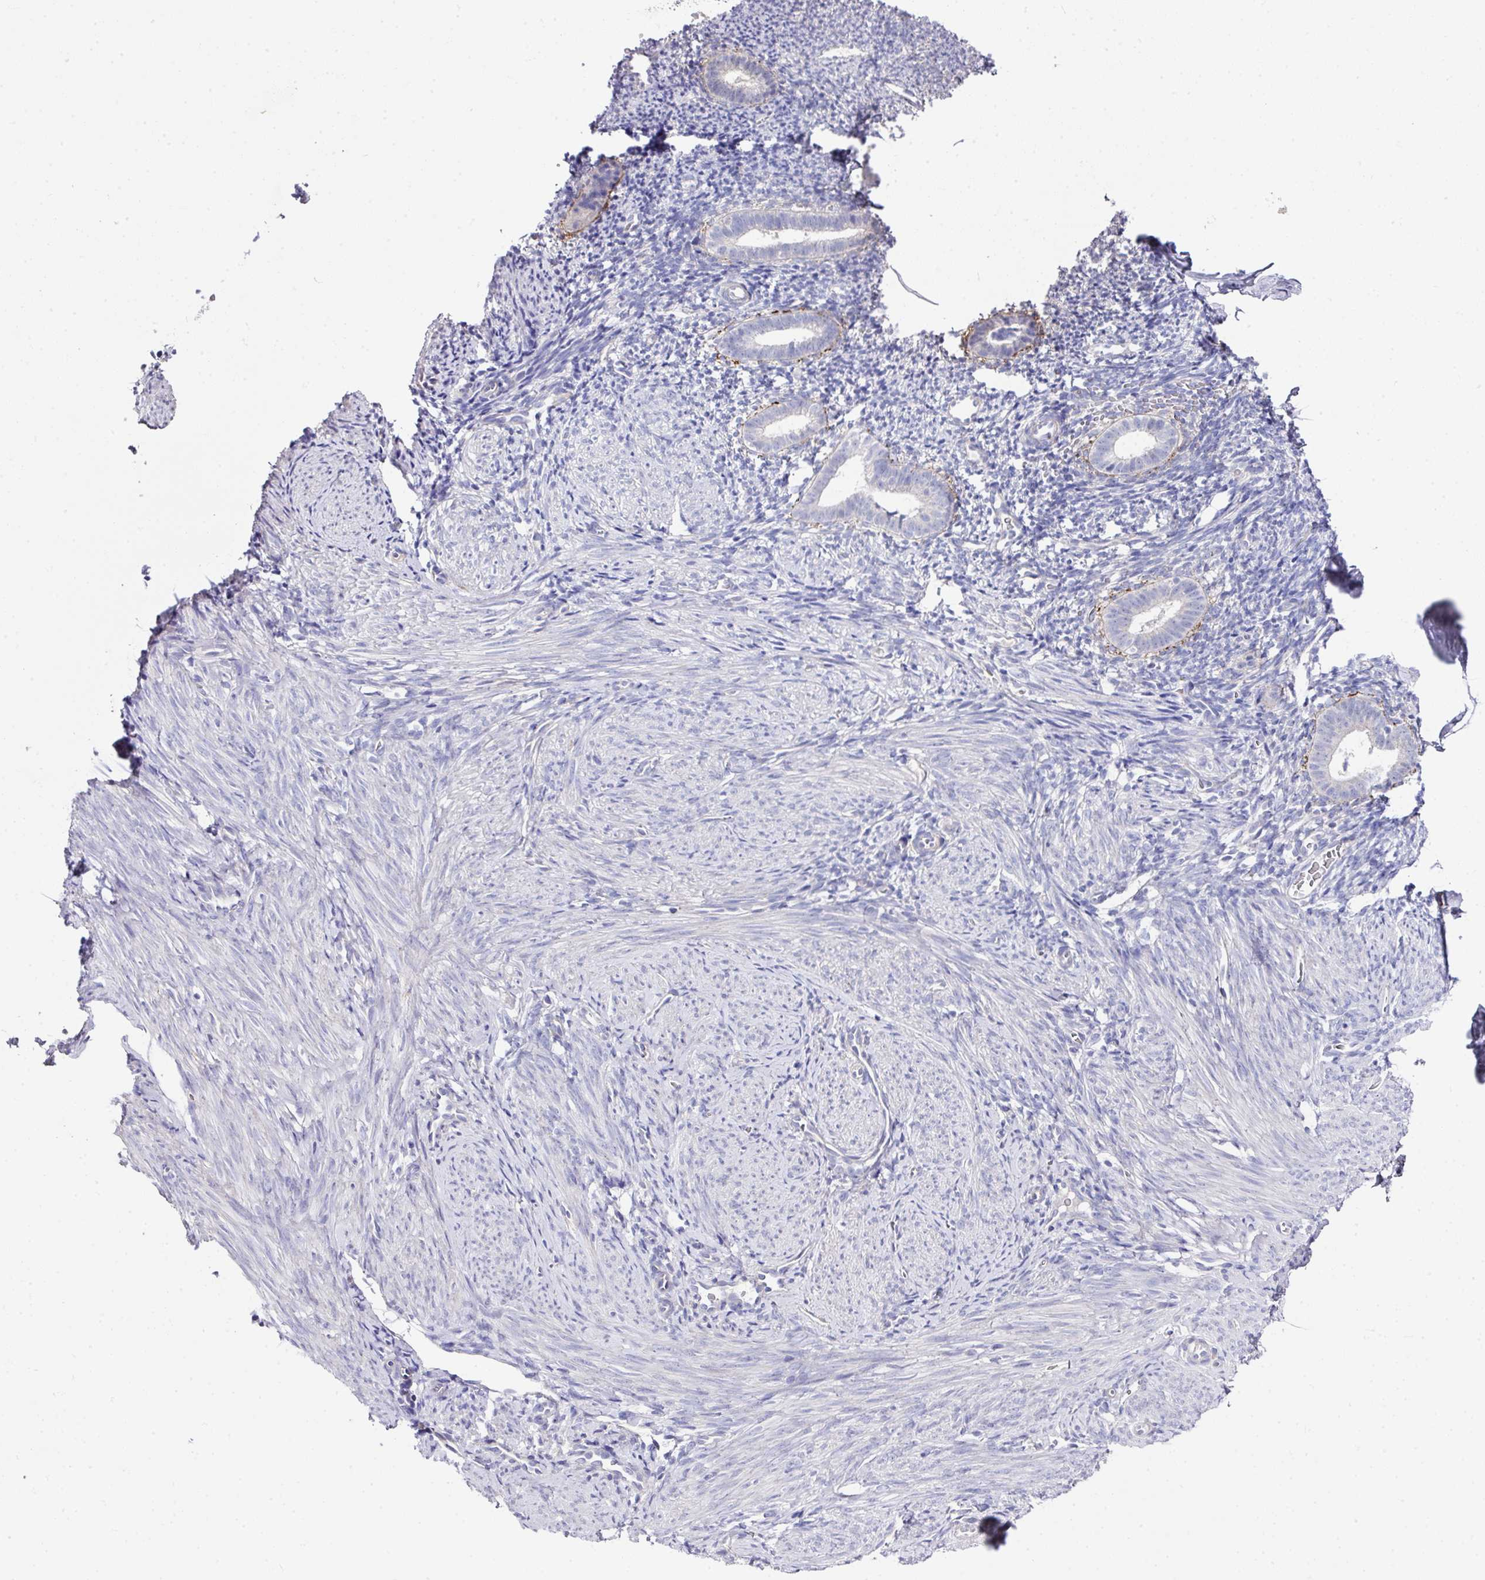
{"staining": {"intensity": "negative", "quantity": "none", "location": "none"}, "tissue": "endometrium", "cell_type": "Cells in endometrial stroma", "image_type": "normal", "snomed": [{"axis": "morphology", "description": "Normal tissue, NOS"}, {"axis": "topography", "description": "Endometrium"}], "caption": "Immunohistochemistry (IHC) of benign human endometrium demonstrates no expression in cells in endometrial stroma.", "gene": "CLDN1", "patient": {"sex": "female", "age": 39}}